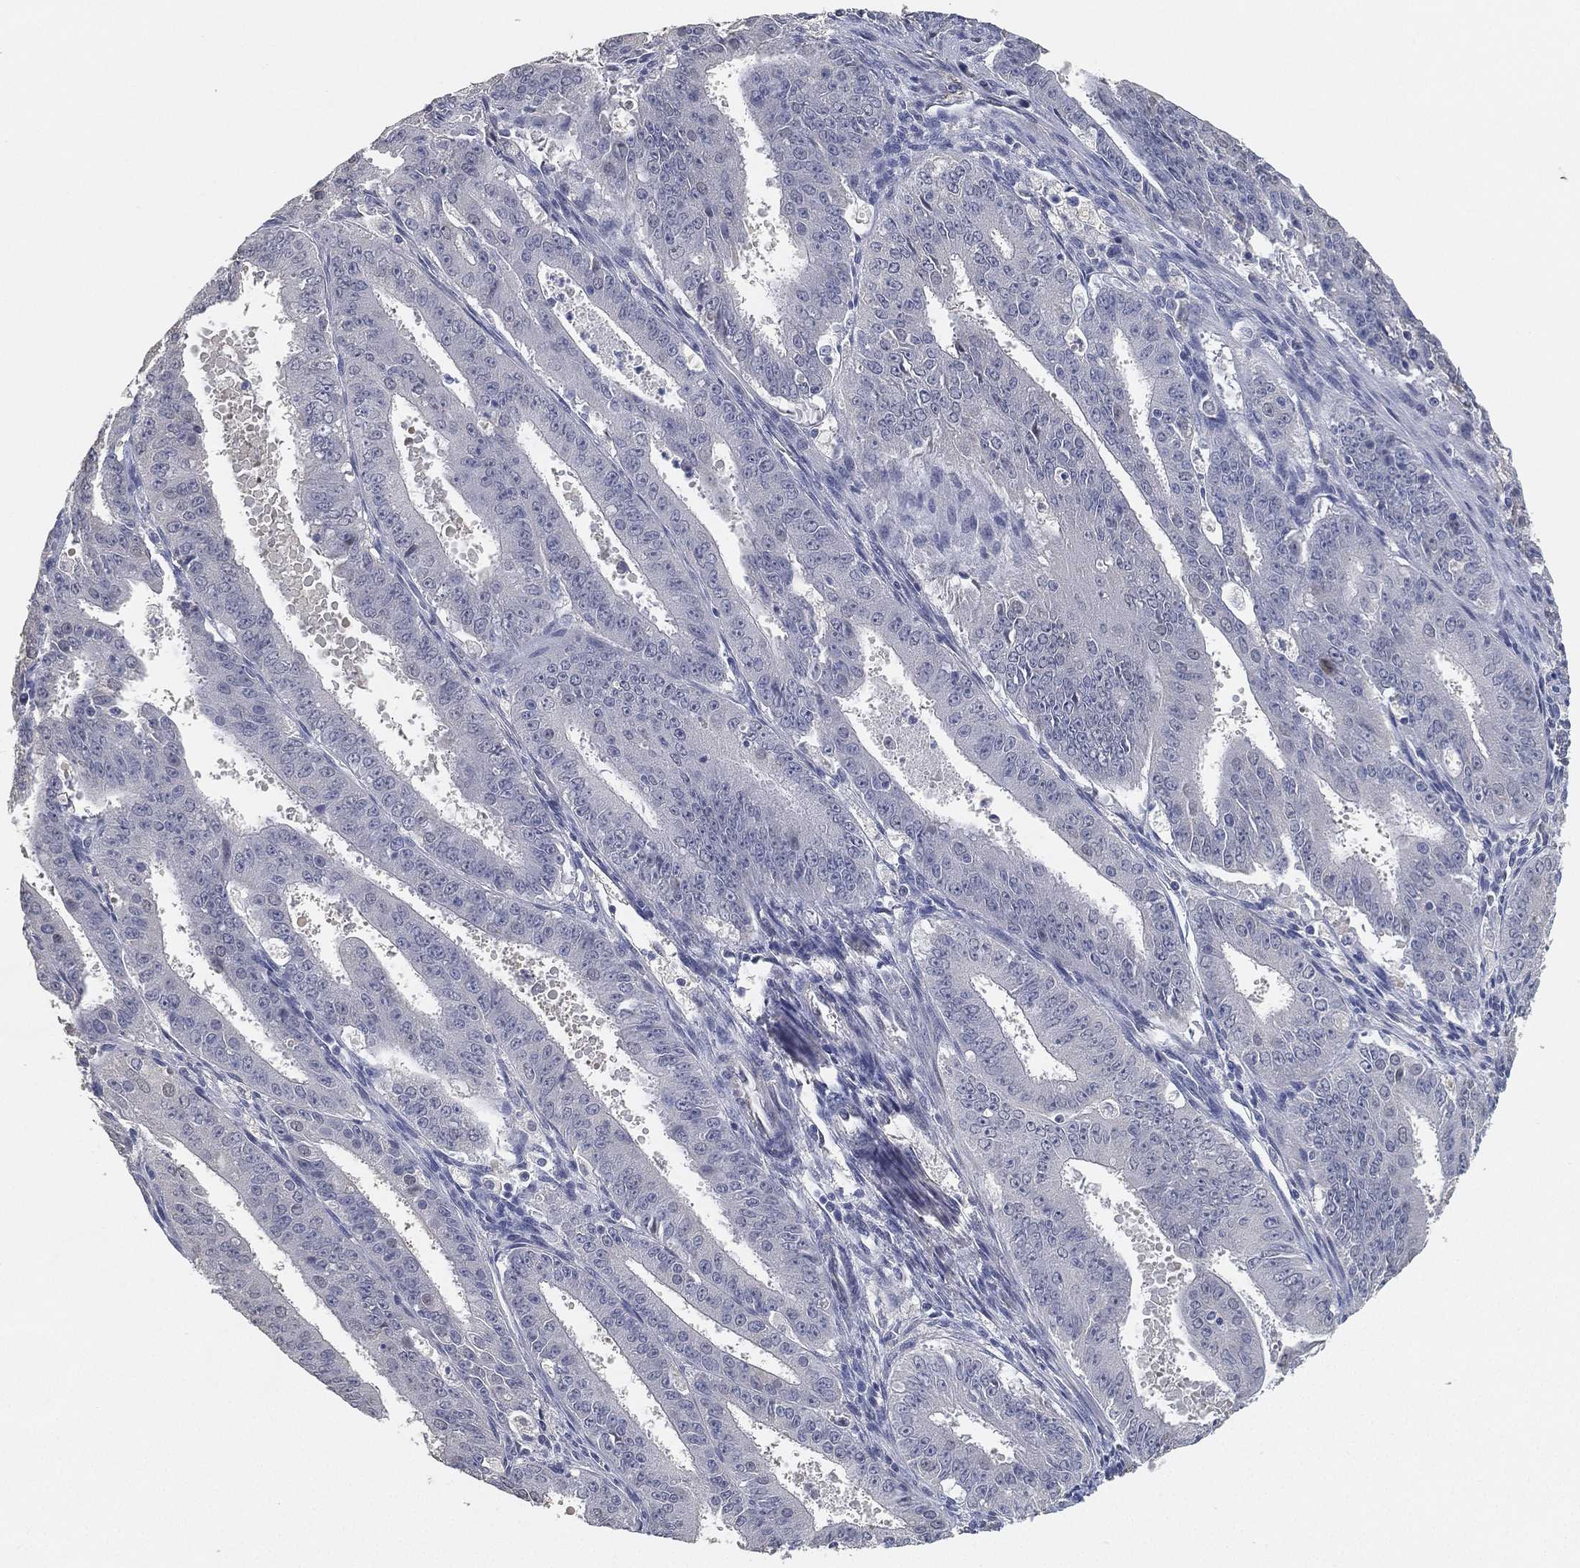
{"staining": {"intensity": "negative", "quantity": "none", "location": "none"}, "tissue": "ovarian cancer", "cell_type": "Tumor cells", "image_type": "cancer", "snomed": [{"axis": "morphology", "description": "Carcinoma, endometroid"}, {"axis": "topography", "description": "Ovary"}], "caption": "Immunohistochemistry (IHC) histopathology image of human ovarian cancer stained for a protein (brown), which displays no expression in tumor cells.", "gene": "GPR61", "patient": {"sex": "female", "age": 42}}